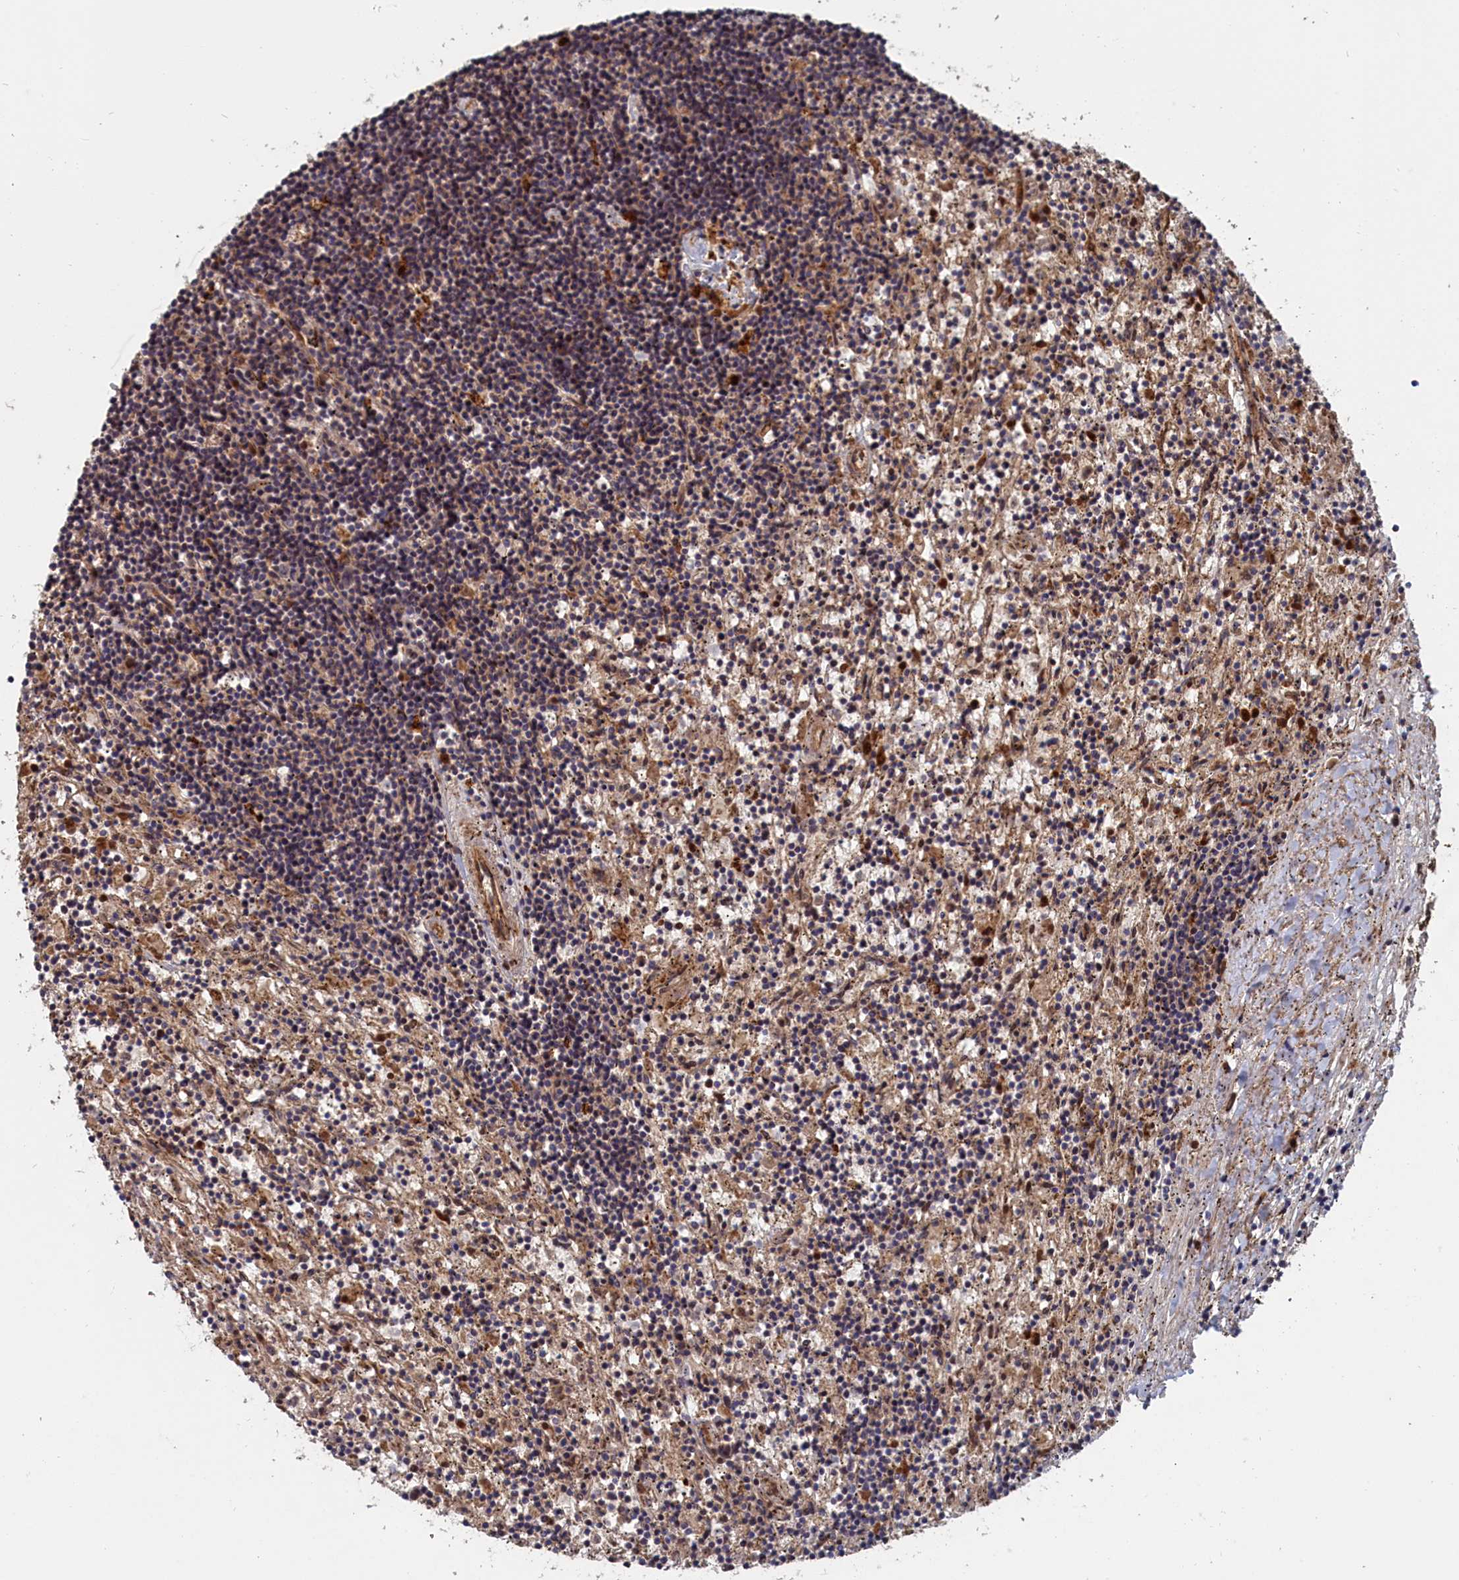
{"staining": {"intensity": "negative", "quantity": "none", "location": "none"}, "tissue": "lymphoma", "cell_type": "Tumor cells", "image_type": "cancer", "snomed": [{"axis": "morphology", "description": "Malignant lymphoma, non-Hodgkin's type, Low grade"}, {"axis": "topography", "description": "Spleen"}], "caption": "This image is of malignant lymphoma, non-Hodgkin's type (low-grade) stained with immunohistochemistry (IHC) to label a protein in brown with the nuclei are counter-stained blue. There is no staining in tumor cells. (DAB (3,3'-diaminobenzidine) IHC, high magnification).", "gene": "TRAPPC2L", "patient": {"sex": "male", "age": 76}}